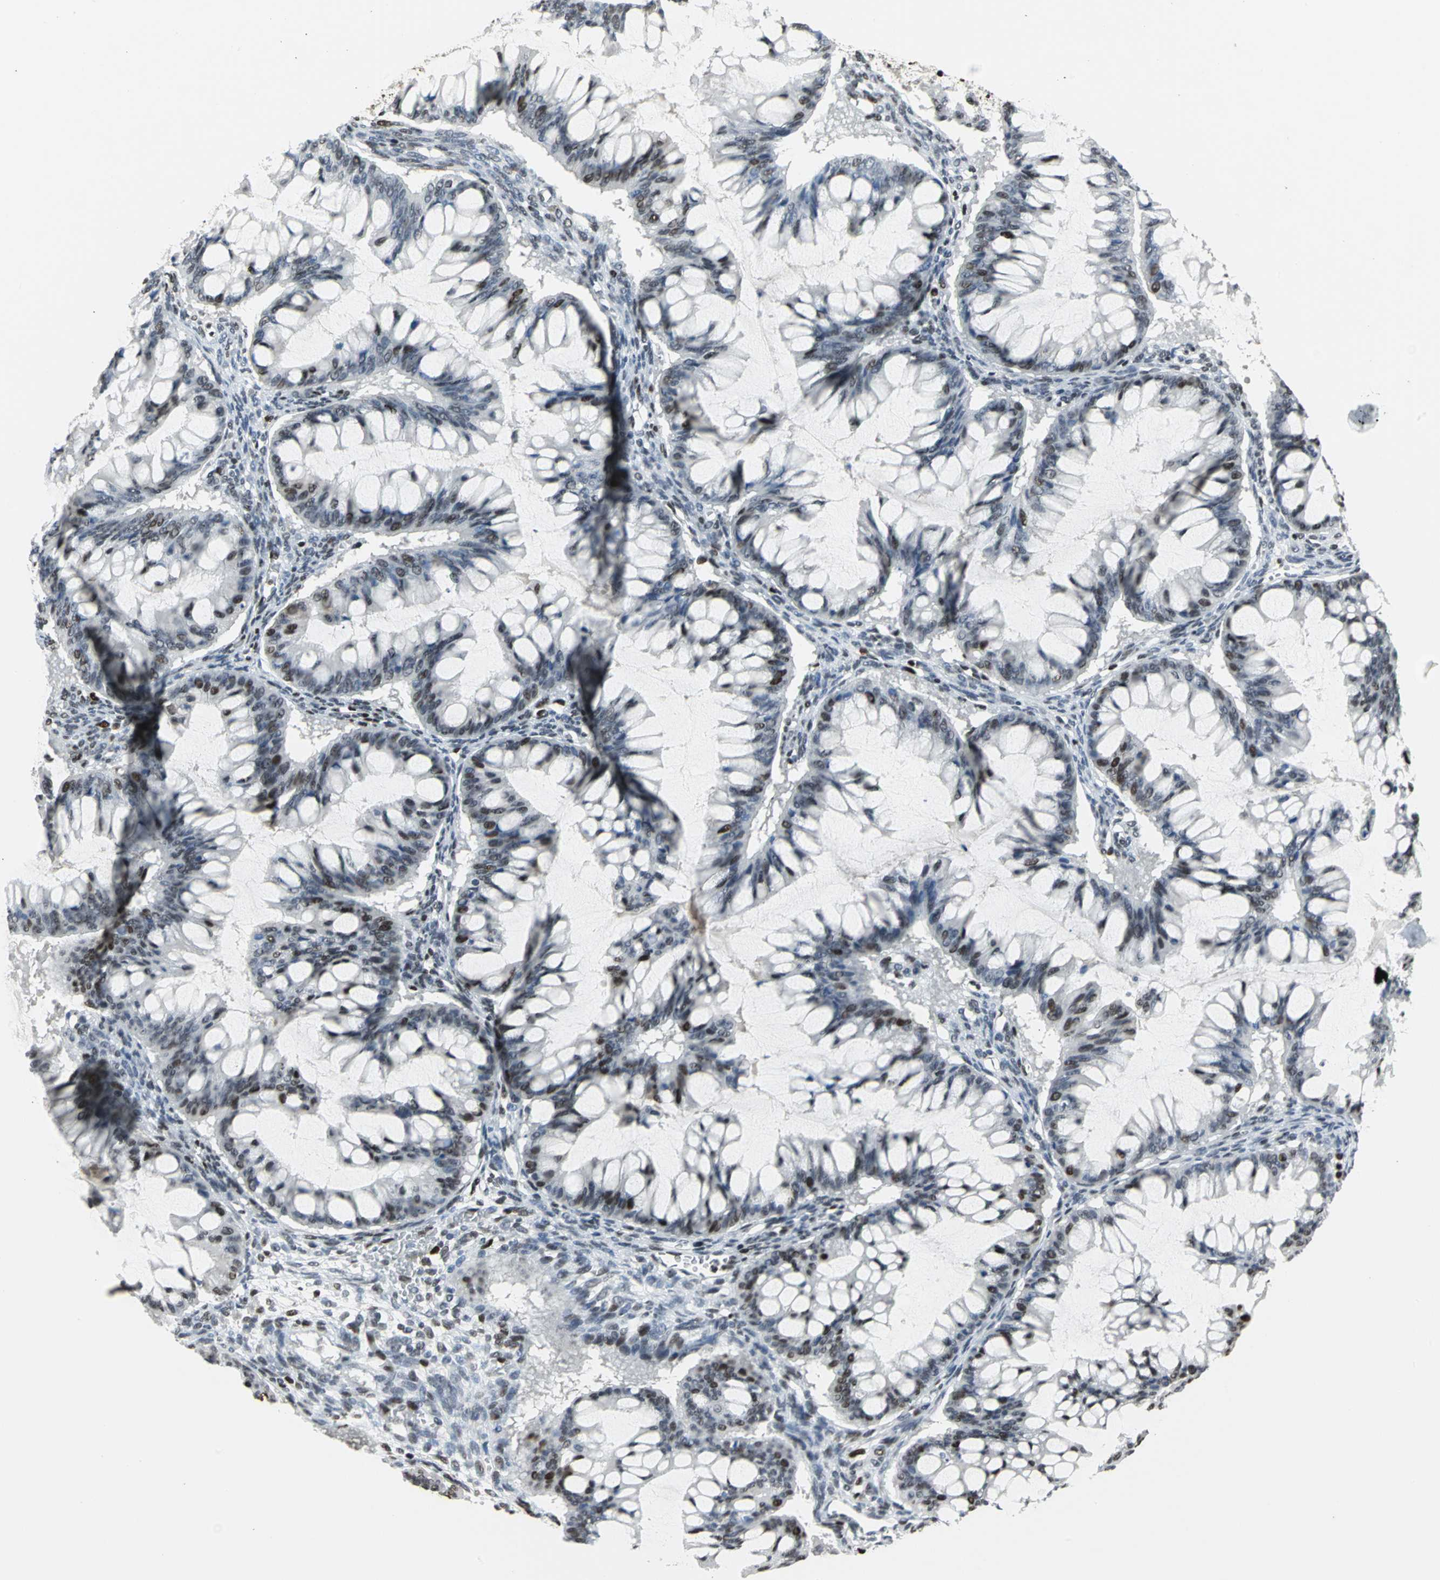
{"staining": {"intensity": "moderate", "quantity": "<25%", "location": "nuclear"}, "tissue": "ovarian cancer", "cell_type": "Tumor cells", "image_type": "cancer", "snomed": [{"axis": "morphology", "description": "Cystadenocarcinoma, mucinous, NOS"}, {"axis": "topography", "description": "Ovary"}], "caption": "Immunohistochemistry of mucinous cystadenocarcinoma (ovarian) demonstrates low levels of moderate nuclear positivity in approximately <25% of tumor cells.", "gene": "HNRNPD", "patient": {"sex": "female", "age": 73}}